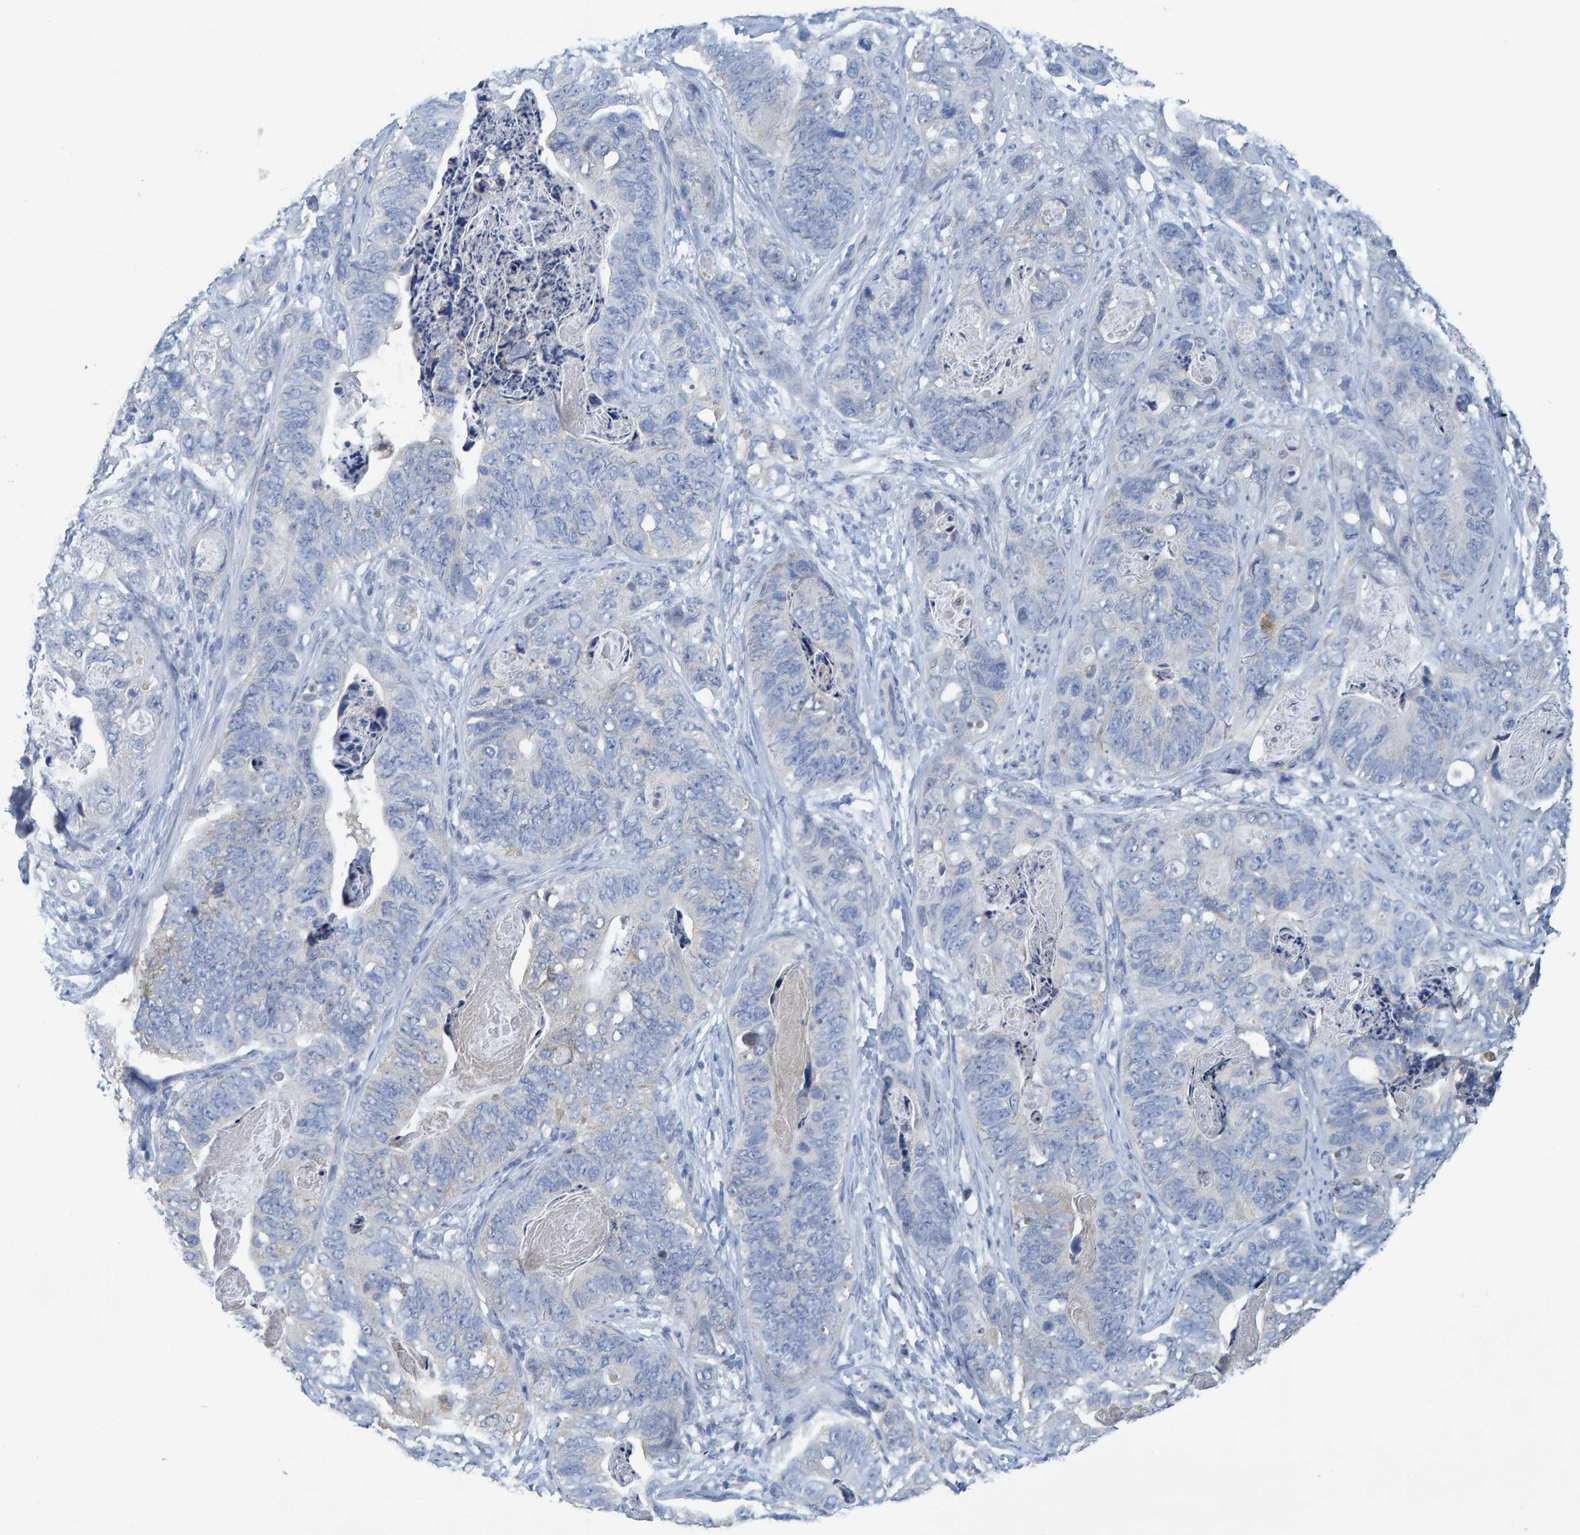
{"staining": {"intensity": "negative", "quantity": "none", "location": "none"}, "tissue": "stomach cancer", "cell_type": "Tumor cells", "image_type": "cancer", "snomed": [{"axis": "morphology", "description": "Adenocarcinoma, NOS"}, {"axis": "topography", "description": "Stomach"}], "caption": "IHC micrograph of neoplastic tissue: adenocarcinoma (stomach) stained with DAB (3,3'-diaminobenzidine) reveals no significant protein expression in tumor cells.", "gene": "ALAD", "patient": {"sex": "female", "age": 89}}